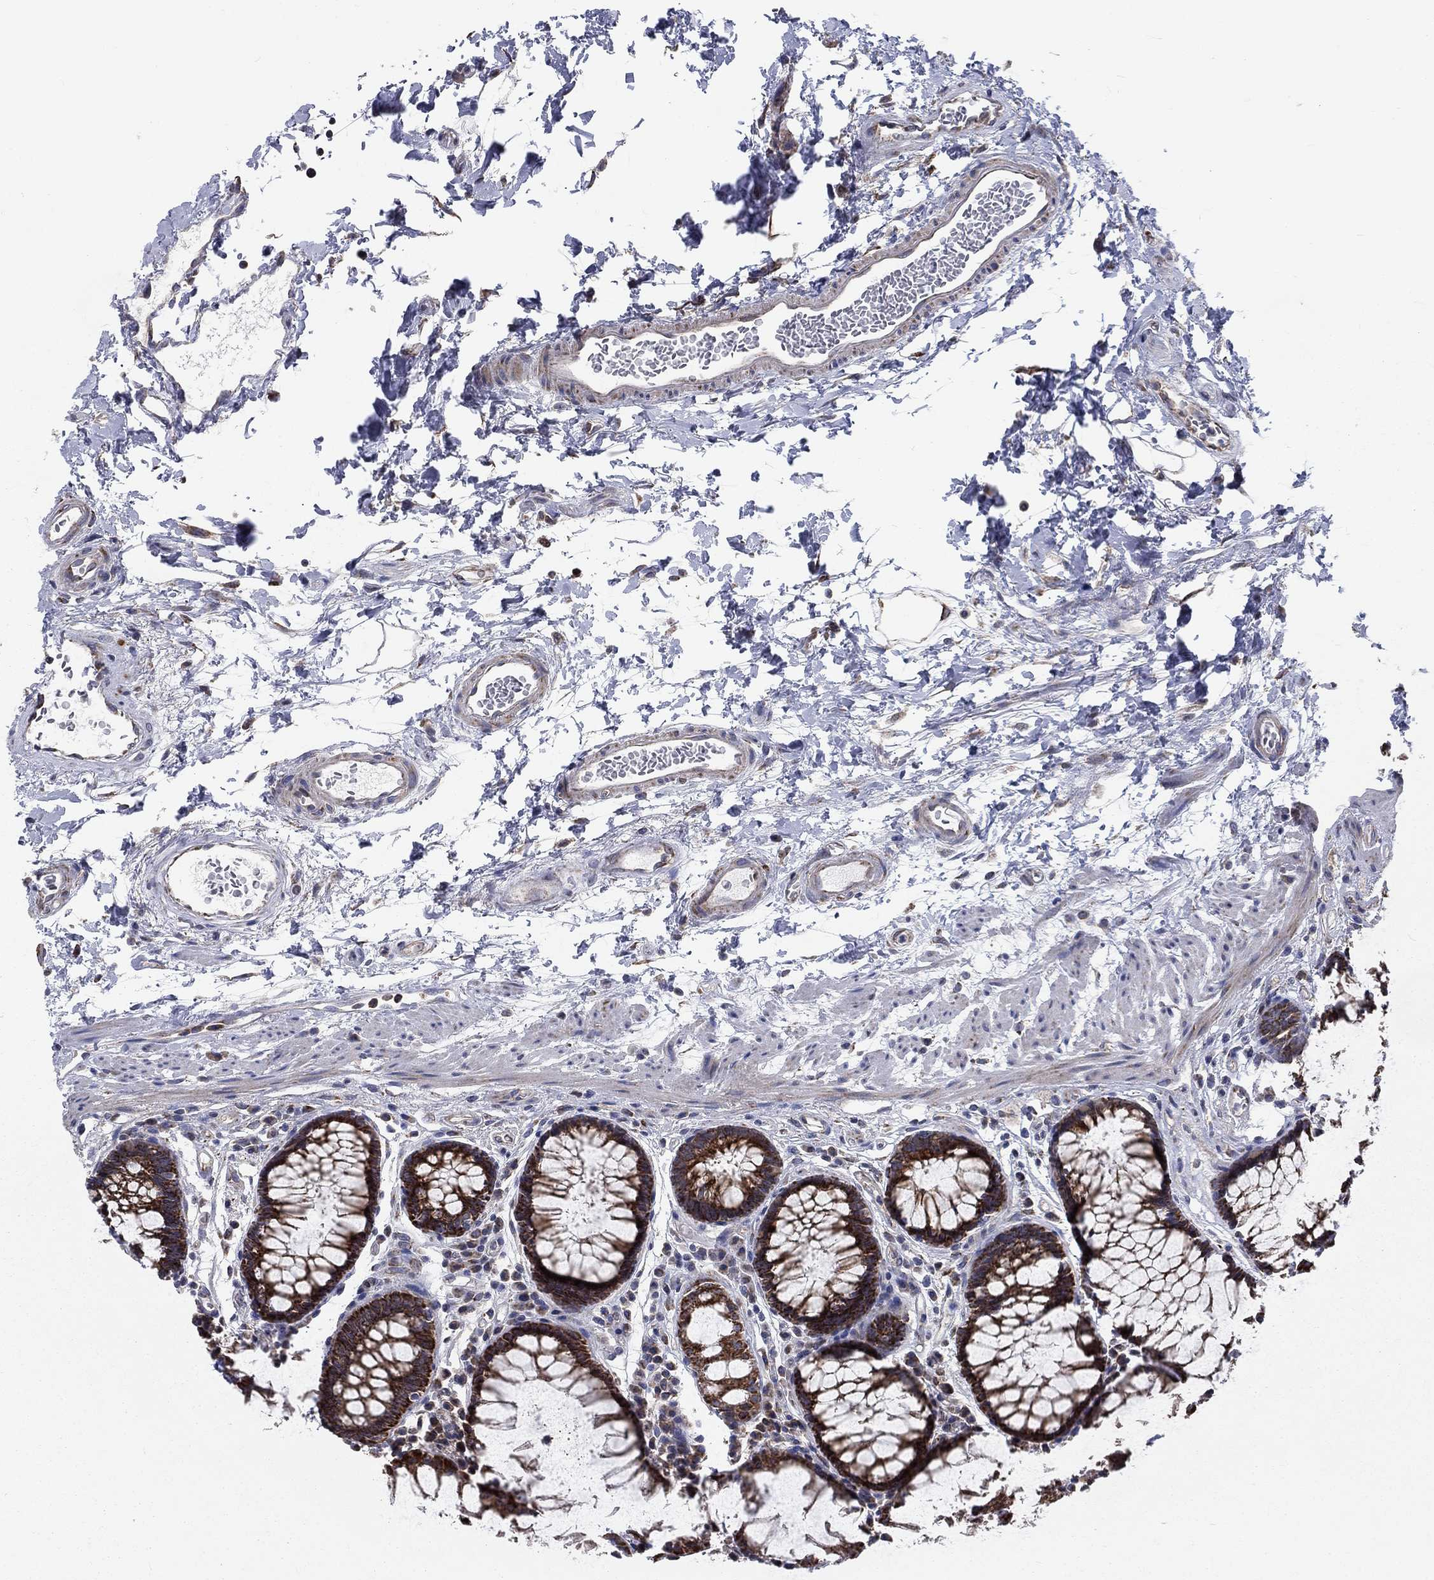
{"staining": {"intensity": "strong", "quantity": ">75%", "location": "cytoplasmic/membranous"}, "tissue": "rectum", "cell_type": "Glandular cells", "image_type": "normal", "snomed": [{"axis": "morphology", "description": "Normal tissue, NOS"}, {"axis": "topography", "description": "Rectum"}], "caption": "Strong cytoplasmic/membranous protein staining is identified in about >75% of glandular cells in rectum.", "gene": "NME7", "patient": {"sex": "female", "age": 68}}